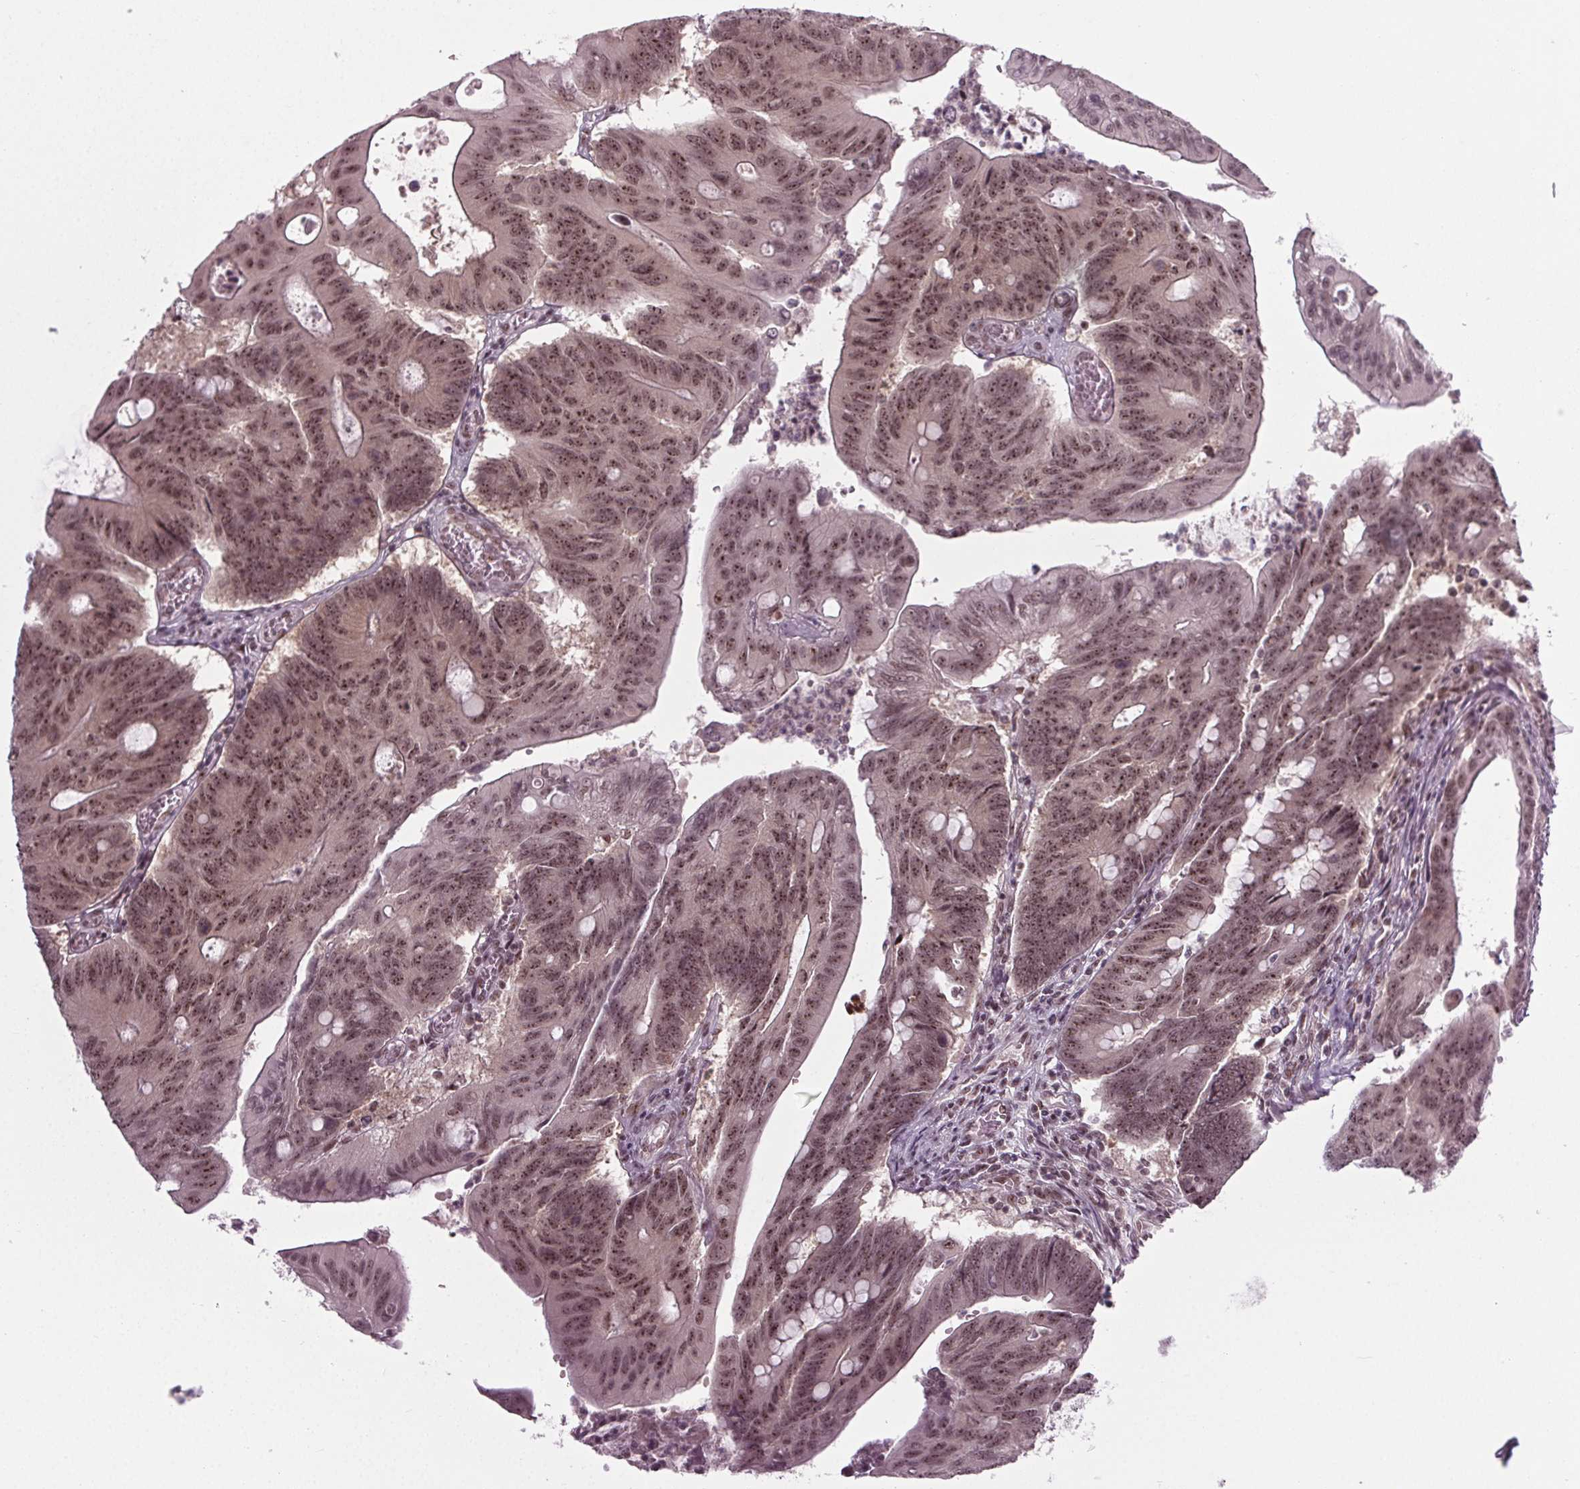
{"staining": {"intensity": "moderate", "quantity": ">75%", "location": "nuclear"}, "tissue": "colorectal cancer", "cell_type": "Tumor cells", "image_type": "cancer", "snomed": [{"axis": "morphology", "description": "Adenocarcinoma, NOS"}, {"axis": "topography", "description": "Colon"}], "caption": "Immunohistochemistry (IHC) of human colorectal cancer demonstrates medium levels of moderate nuclear expression in about >75% of tumor cells.", "gene": "DDX41", "patient": {"sex": "male", "age": 65}}